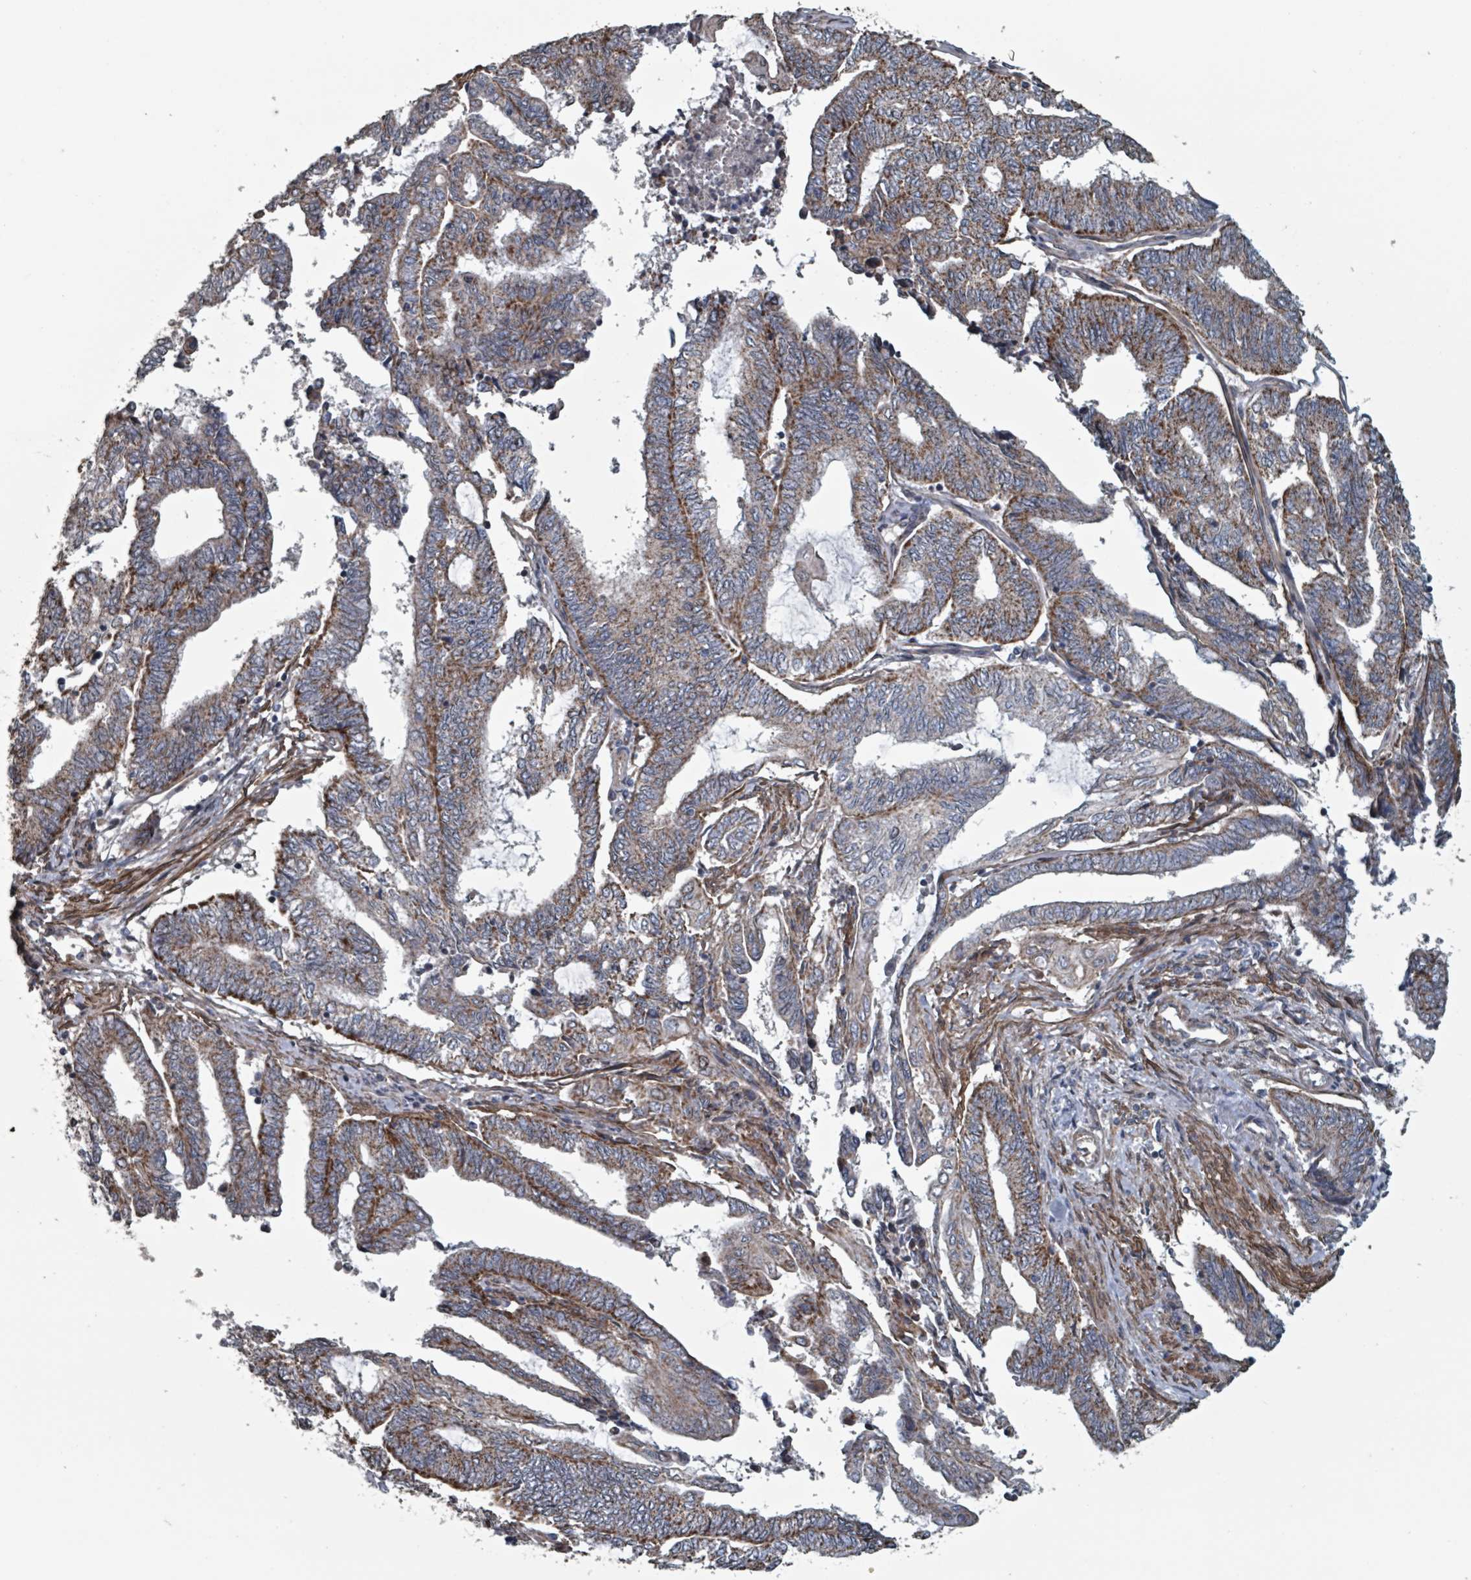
{"staining": {"intensity": "moderate", "quantity": ">75%", "location": "cytoplasmic/membranous"}, "tissue": "endometrial cancer", "cell_type": "Tumor cells", "image_type": "cancer", "snomed": [{"axis": "morphology", "description": "Adenocarcinoma, NOS"}, {"axis": "topography", "description": "Uterus"}, {"axis": "topography", "description": "Endometrium"}], "caption": "Endometrial cancer tissue shows moderate cytoplasmic/membranous staining in approximately >75% of tumor cells", "gene": "MRPL4", "patient": {"sex": "female", "age": 70}}